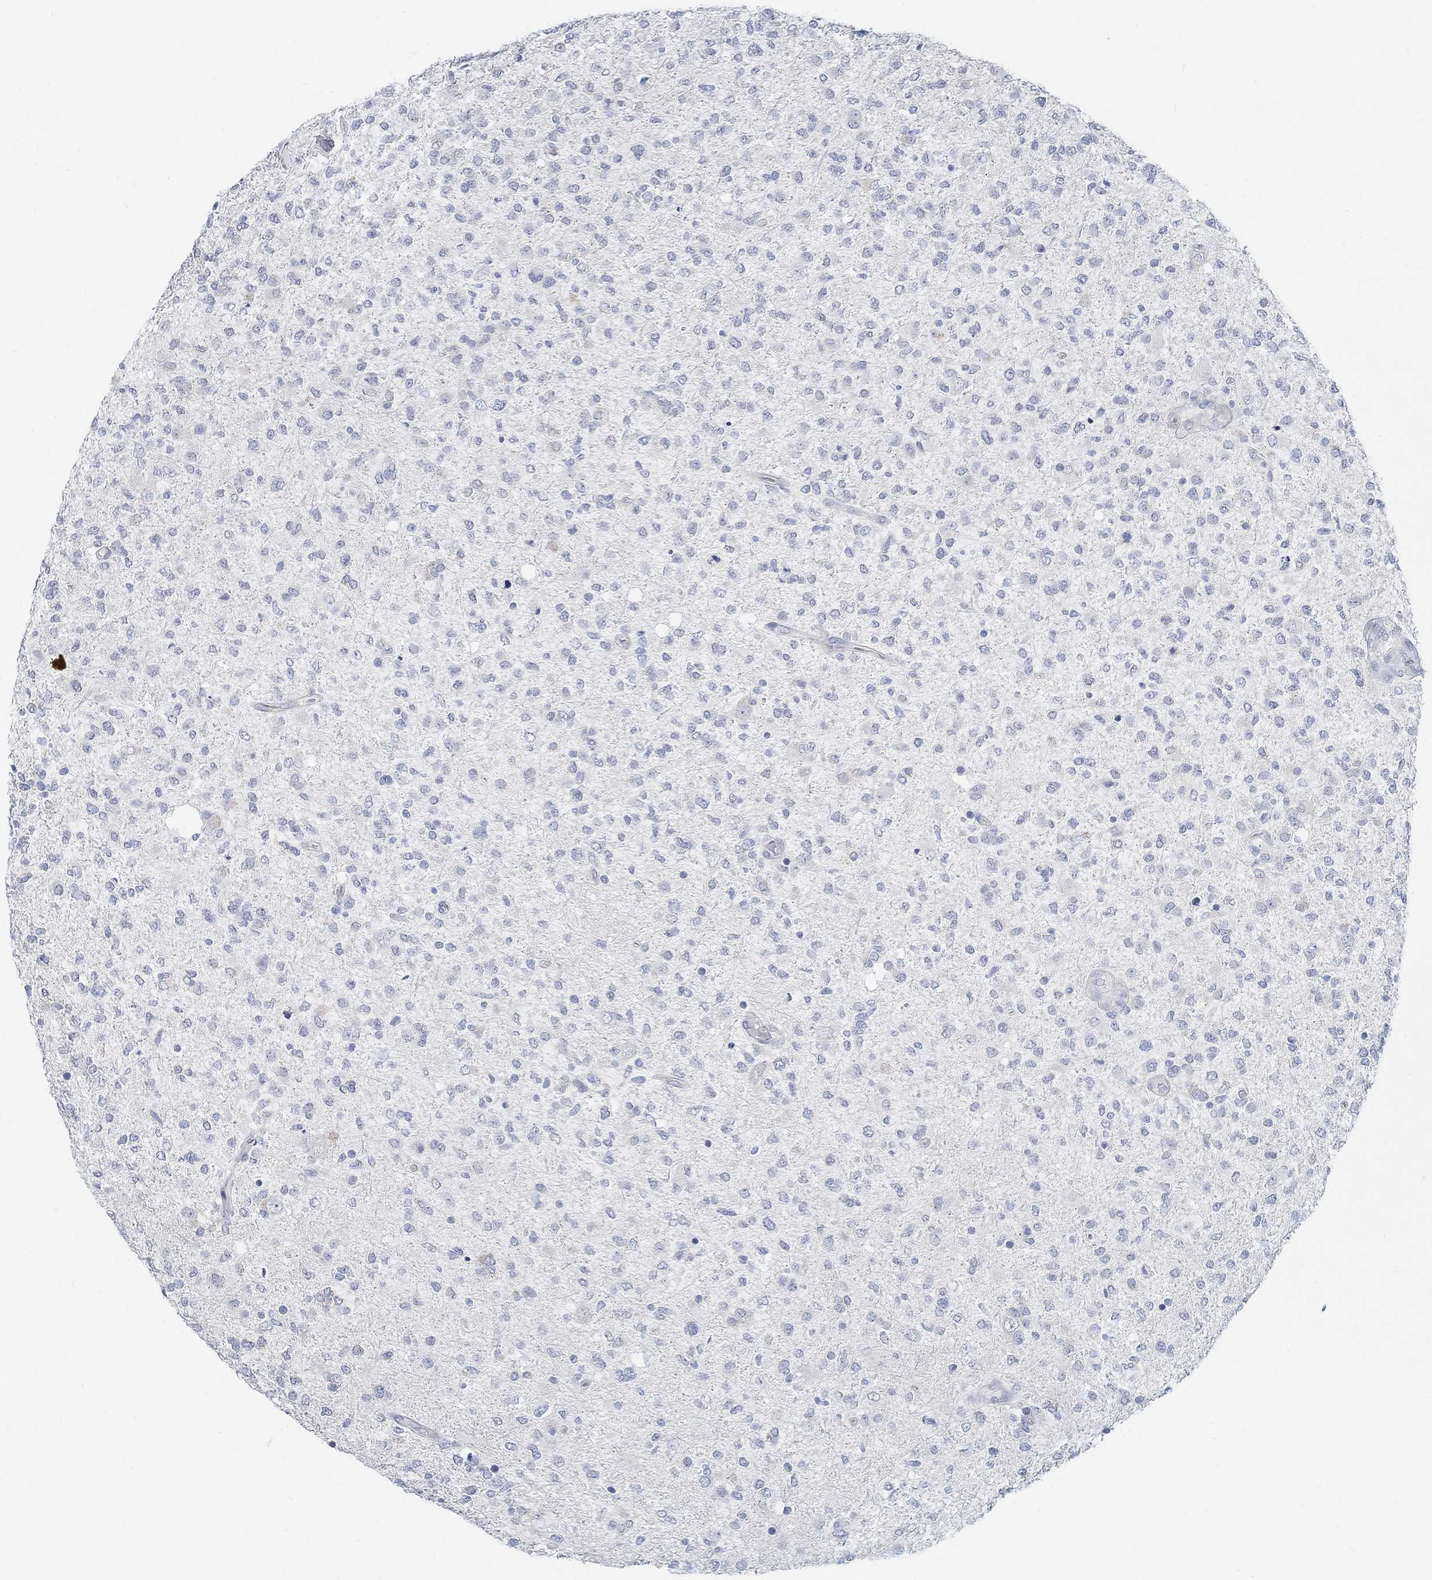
{"staining": {"intensity": "negative", "quantity": "none", "location": "none"}, "tissue": "glioma", "cell_type": "Tumor cells", "image_type": "cancer", "snomed": [{"axis": "morphology", "description": "Glioma, malignant, High grade"}, {"axis": "topography", "description": "Cerebral cortex"}], "caption": "DAB immunohistochemical staining of malignant high-grade glioma displays no significant staining in tumor cells.", "gene": "TEKT4", "patient": {"sex": "male", "age": 70}}